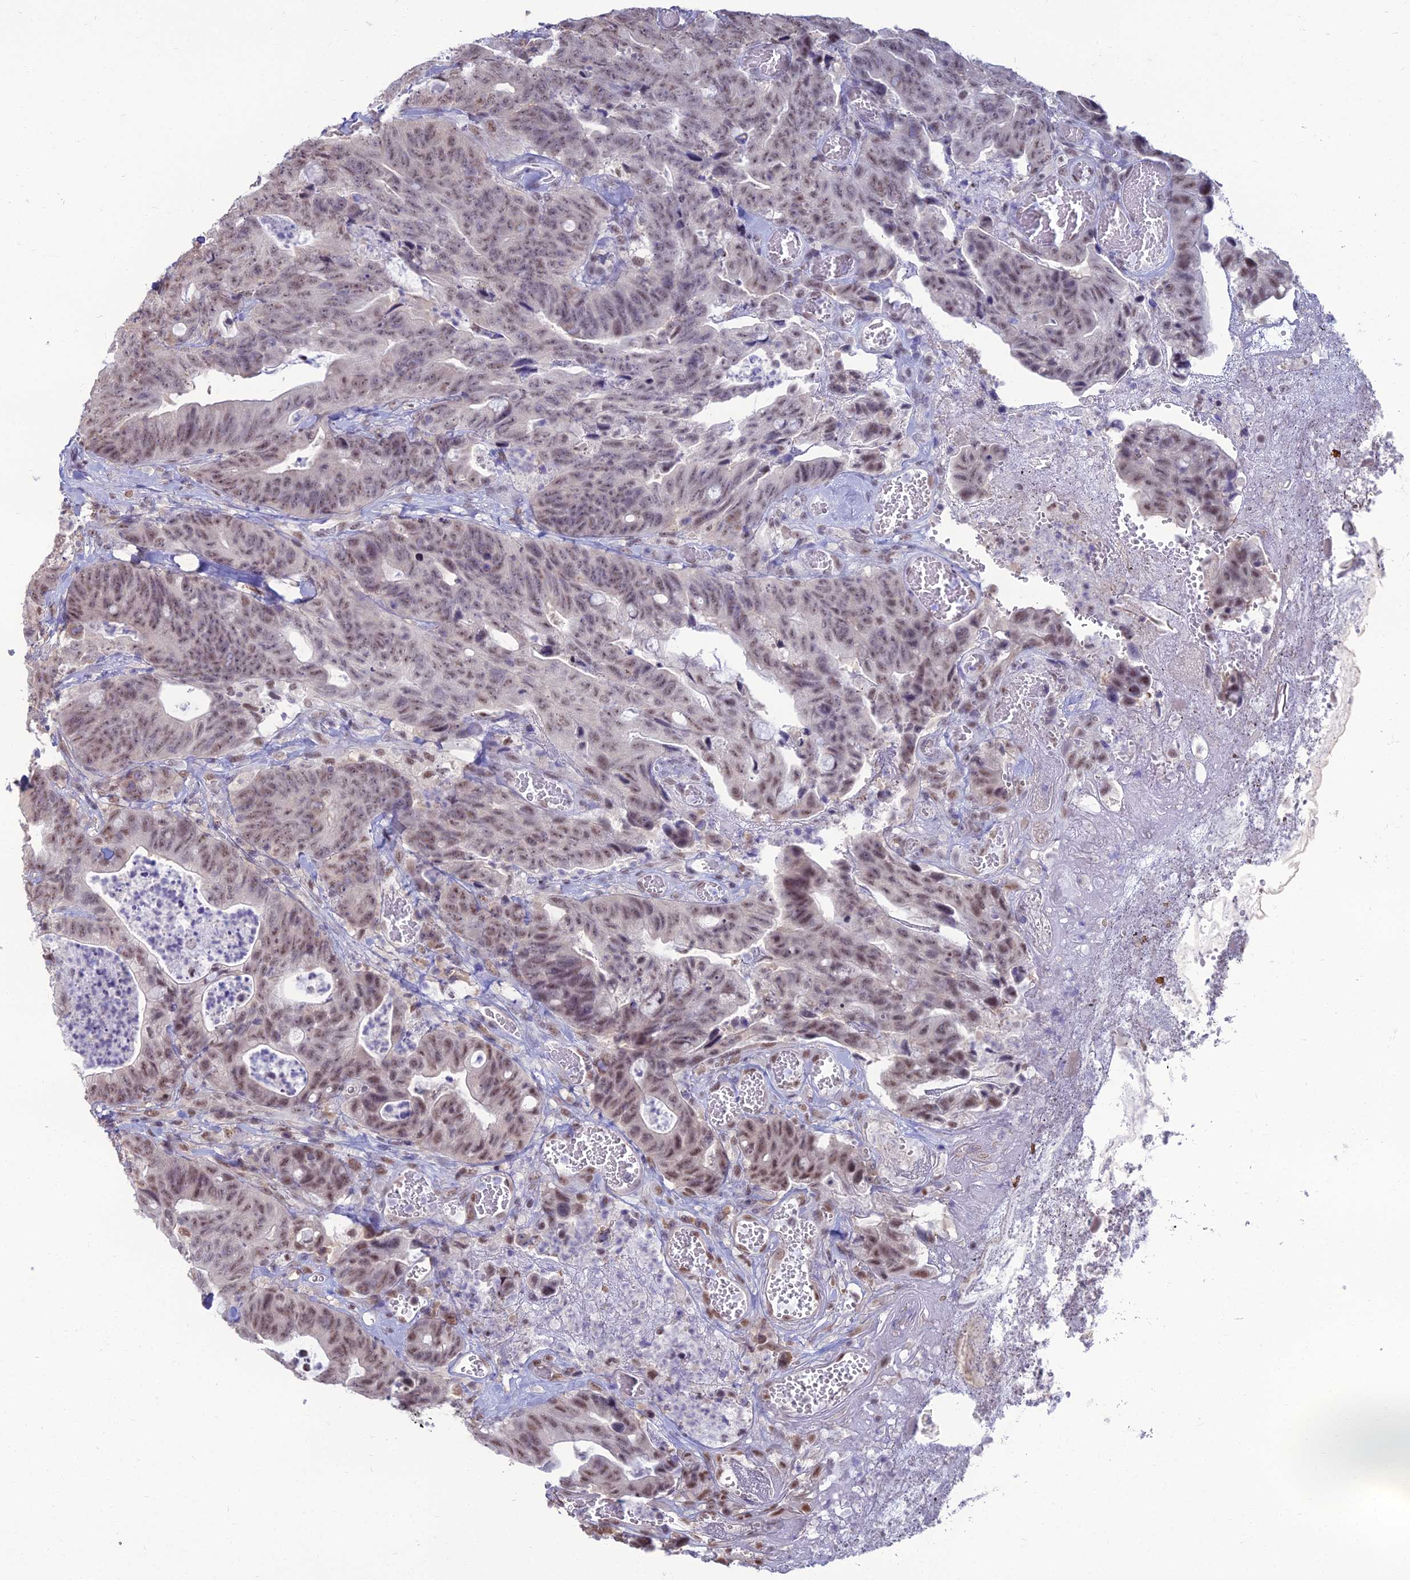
{"staining": {"intensity": "weak", "quantity": ">75%", "location": "nuclear"}, "tissue": "colorectal cancer", "cell_type": "Tumor cells", "image_type": "cancer", "snomed": [{"axis": "morphology", "description": "Adenocarcinoma, NOS"}, {"axis": "topography", "description": "Colon"}], "caption": "There is low levels of weak nuclear expression in tumor cells of colorectal cancer, as demonstrated by immunohistochemical staining (brown color).", "gene": "SRSF7", "patient": {"sex": "female", "age": 82}}